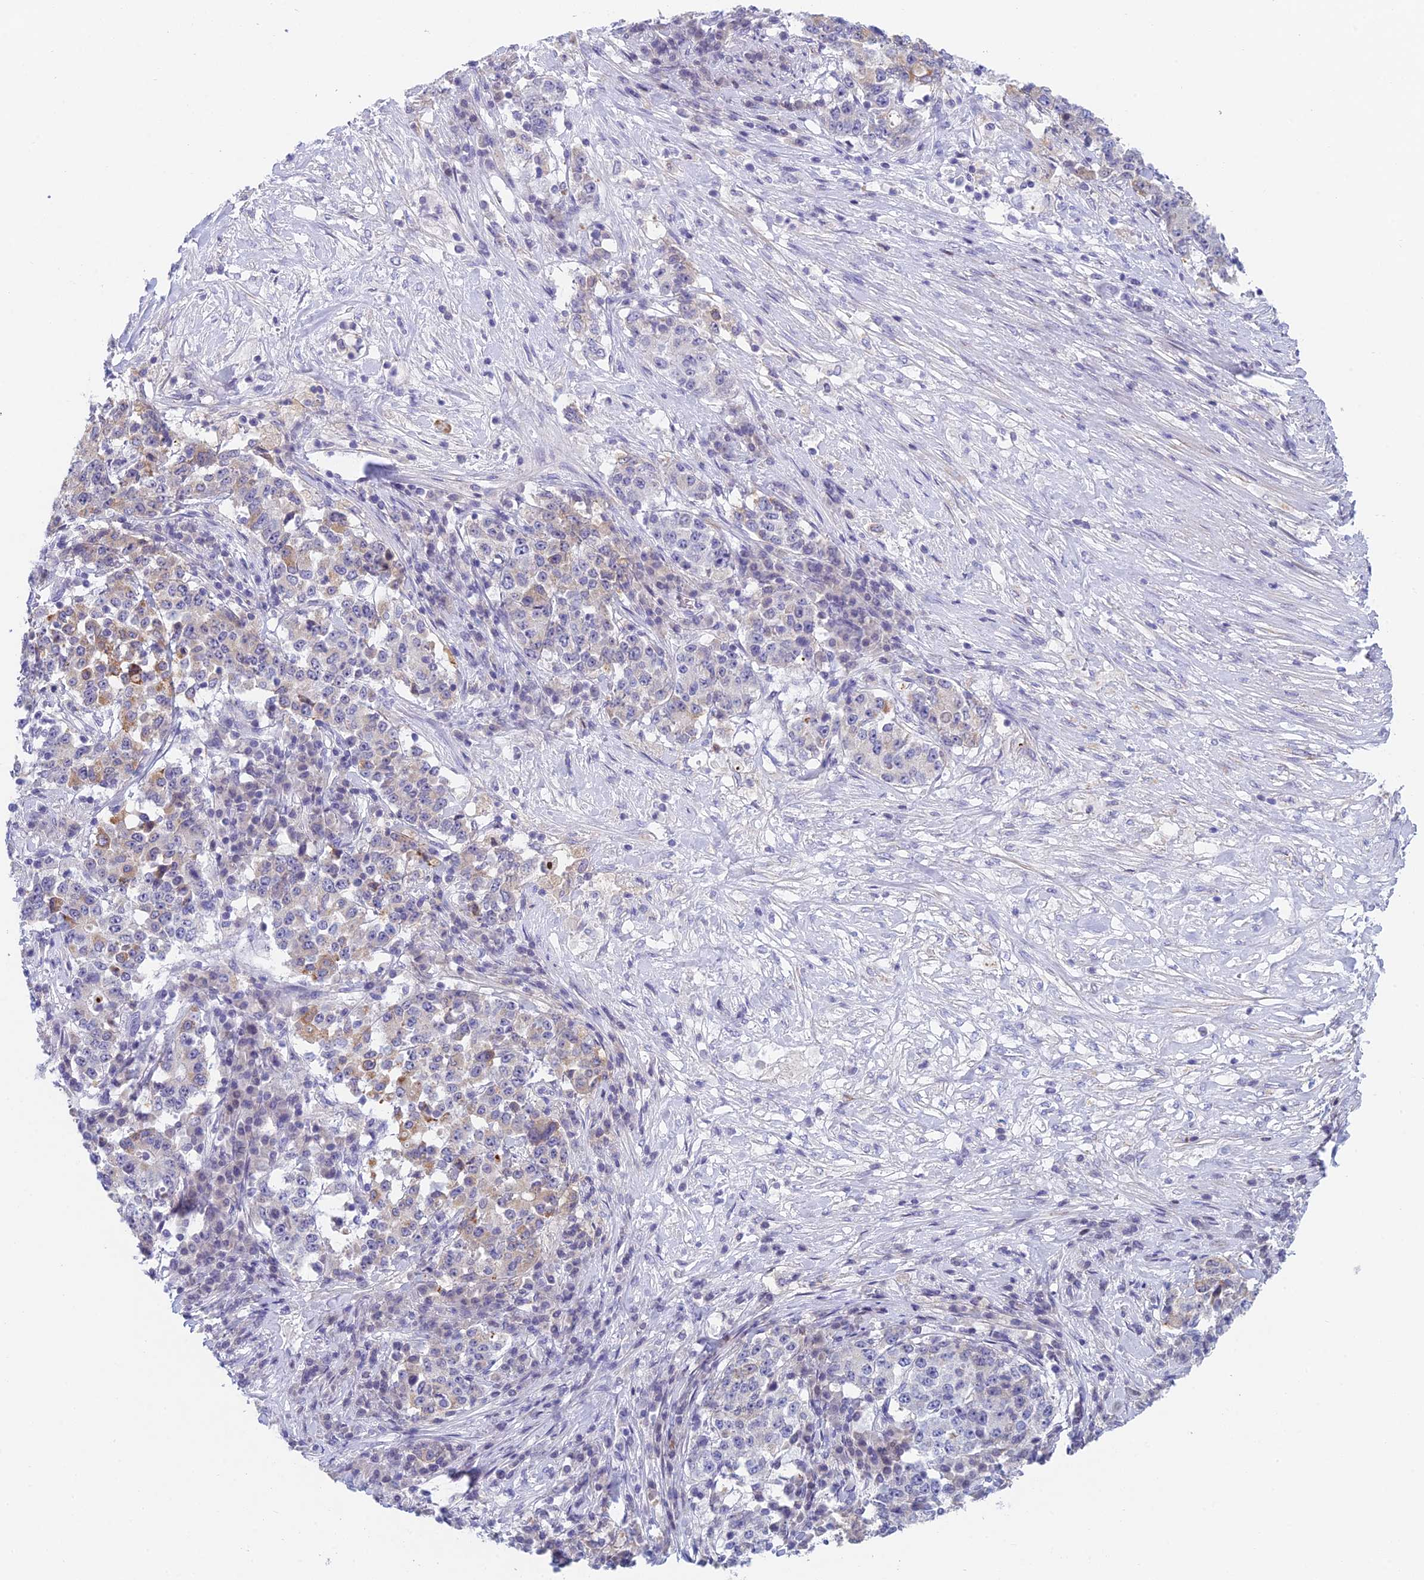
{"staining": {"intensity": "weak", "quantity": "25%-75%", "location": "cytoplasmic/membranous"}, "tissue": "stomach cancer", "cell_type": "Tumor cells", "image_type": "cancer", "snomed": [{"axis": "morphology", "description": "Adenocarcinoma, NOS"}, {"axis": "topography", "description": "Stomach"}], "caption": "A brown stain shows weak cytoplasmic/membranous expression of a protein in human stomach cancer tumor cells. The staining was performed using DAB (3,3'-diaminobenzidine), with brown indicating positive protein expression. Nuclei are stained blue with hematoxylin.", "gene": "REXO5", "patient": {"sex": "male", "age": 59}}